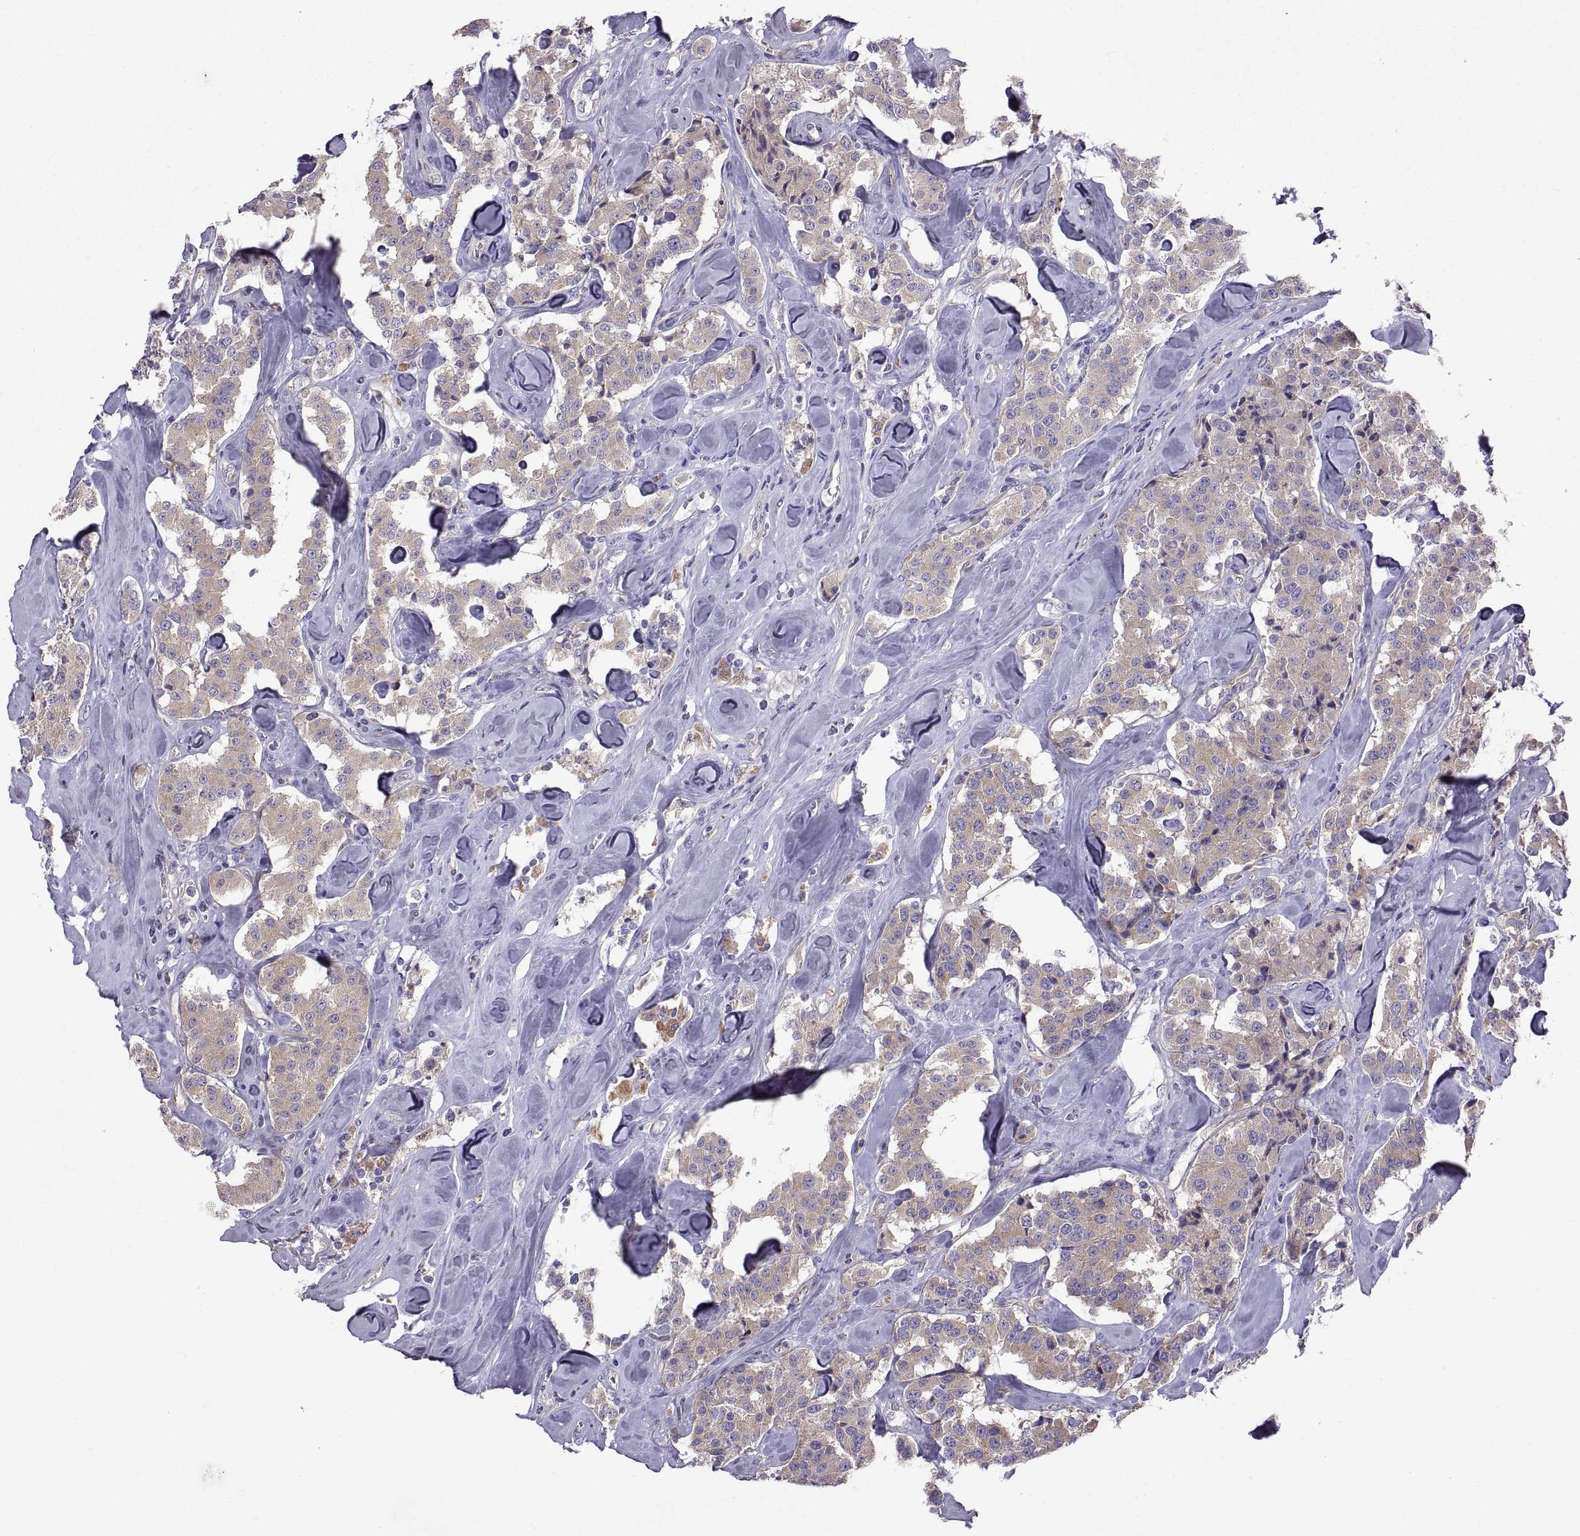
{"staining": {"intensity": "weak", "quantity": ">75%", "location": "cytoplasmic/membranous"}, "tissue": "carcinoid", "cell_type": "Tumor cells", "image_type": "cancer", "snomed": [{"axis": "morphology", "description": "Carcinoid, malignant, NOS"}, {"axis": "topography", "description": "Pancreas"}], "caption": "IHC of carcinoid demonstrates low levels of weak cytoplasmic/membranous expression in about >75% of tumor cells.", "gene": "ARSL", "patient": {"sex": "male", "age": 41}}